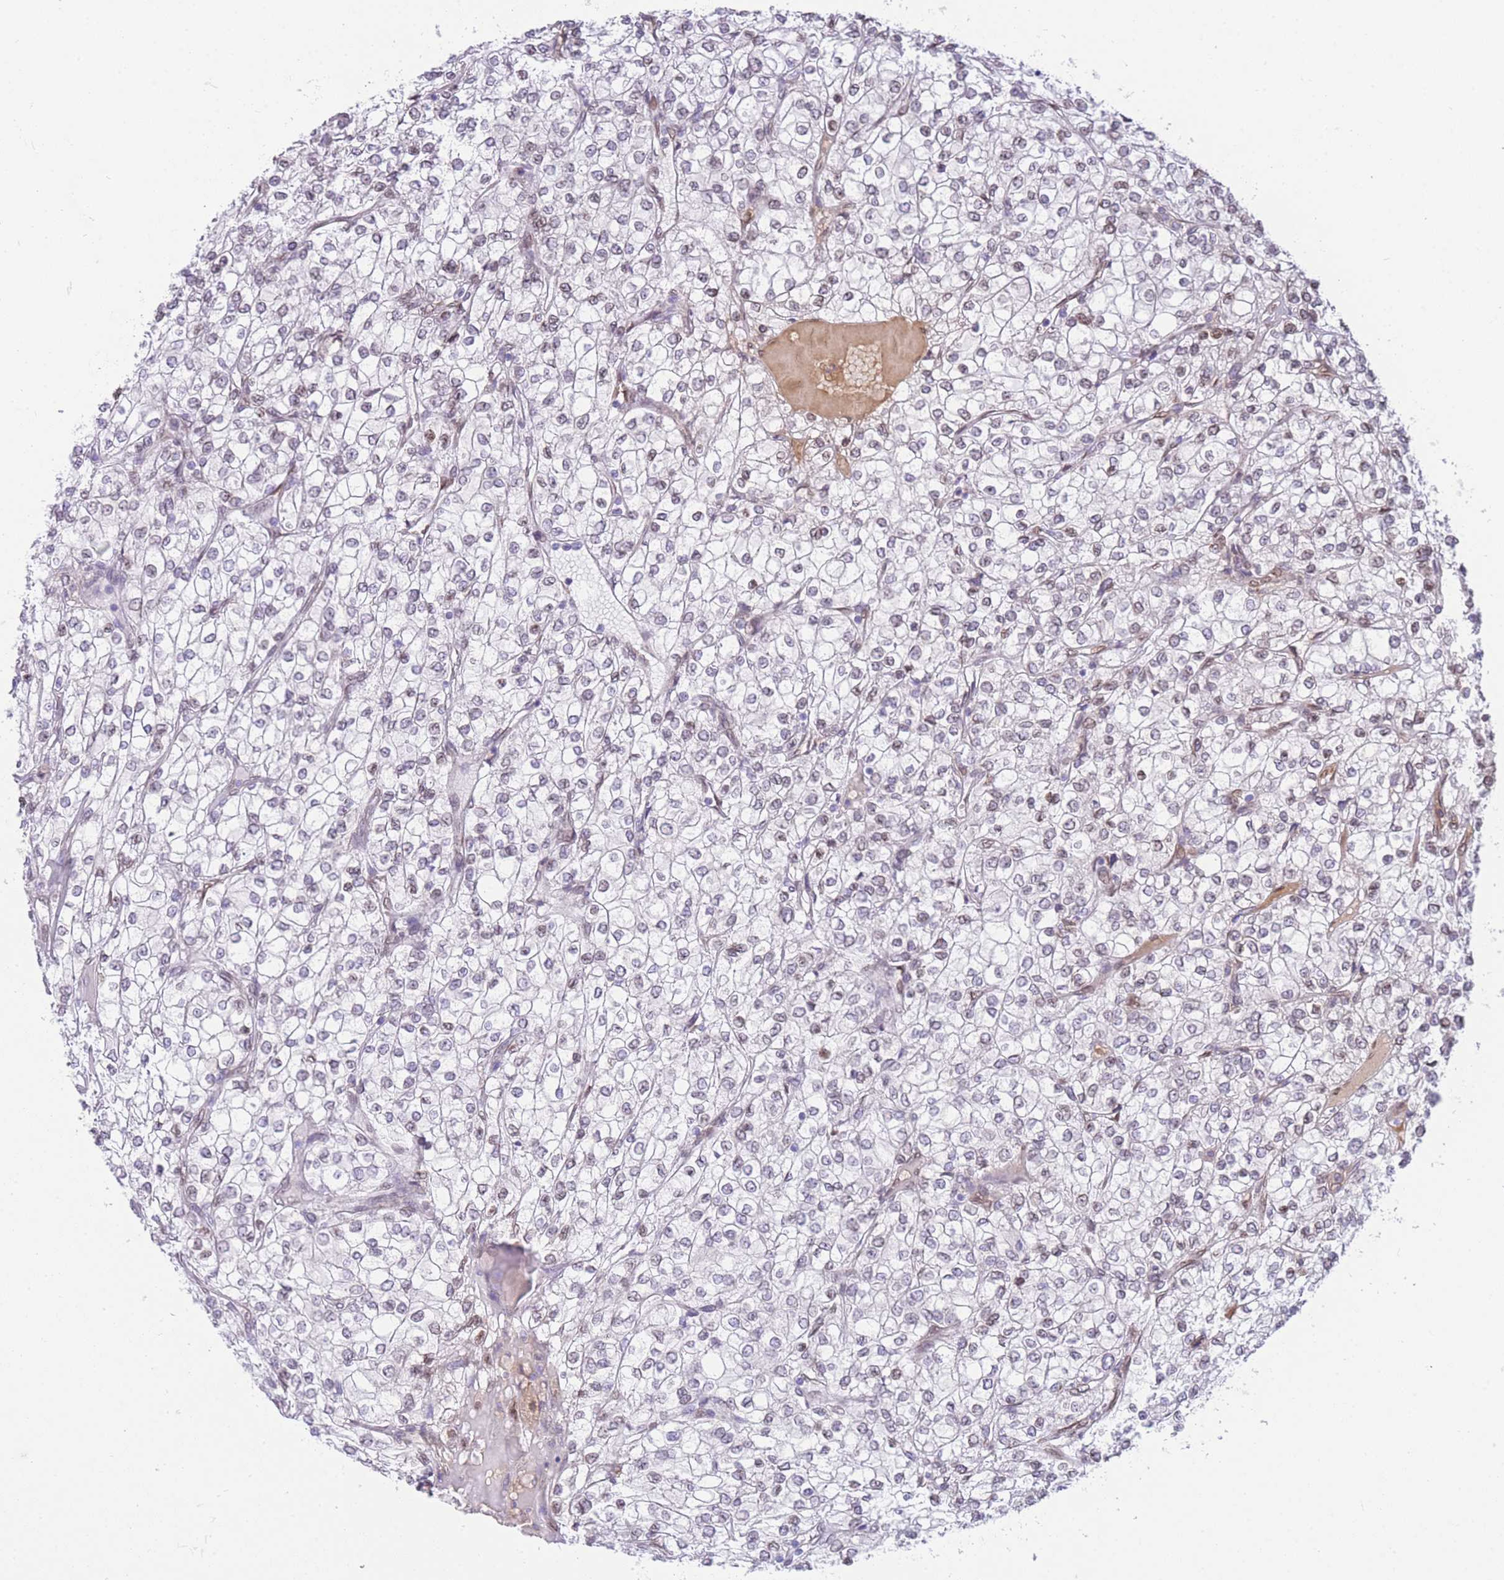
{"staining": {"intensity": "weak", "quantity": "25%-75%", "location": "nuclear"}, "tissue": "renal cancer", "cell_type": "Tumor cells", "image_type": "cancer", "snomed": [{"axis": "morphology", "description": "Adenocarcinoma, NOS"}, {"axis": "topography", "description": "Kidney"}], "caption": "IHC (DAB) staining of renal cancer (adenocarcinoma) displays weak nuclear protein staining in approximately 25%-75% of tumor cells.", "gene": "OR10AD1", "patient": {"sex": "male", "age": 80}}